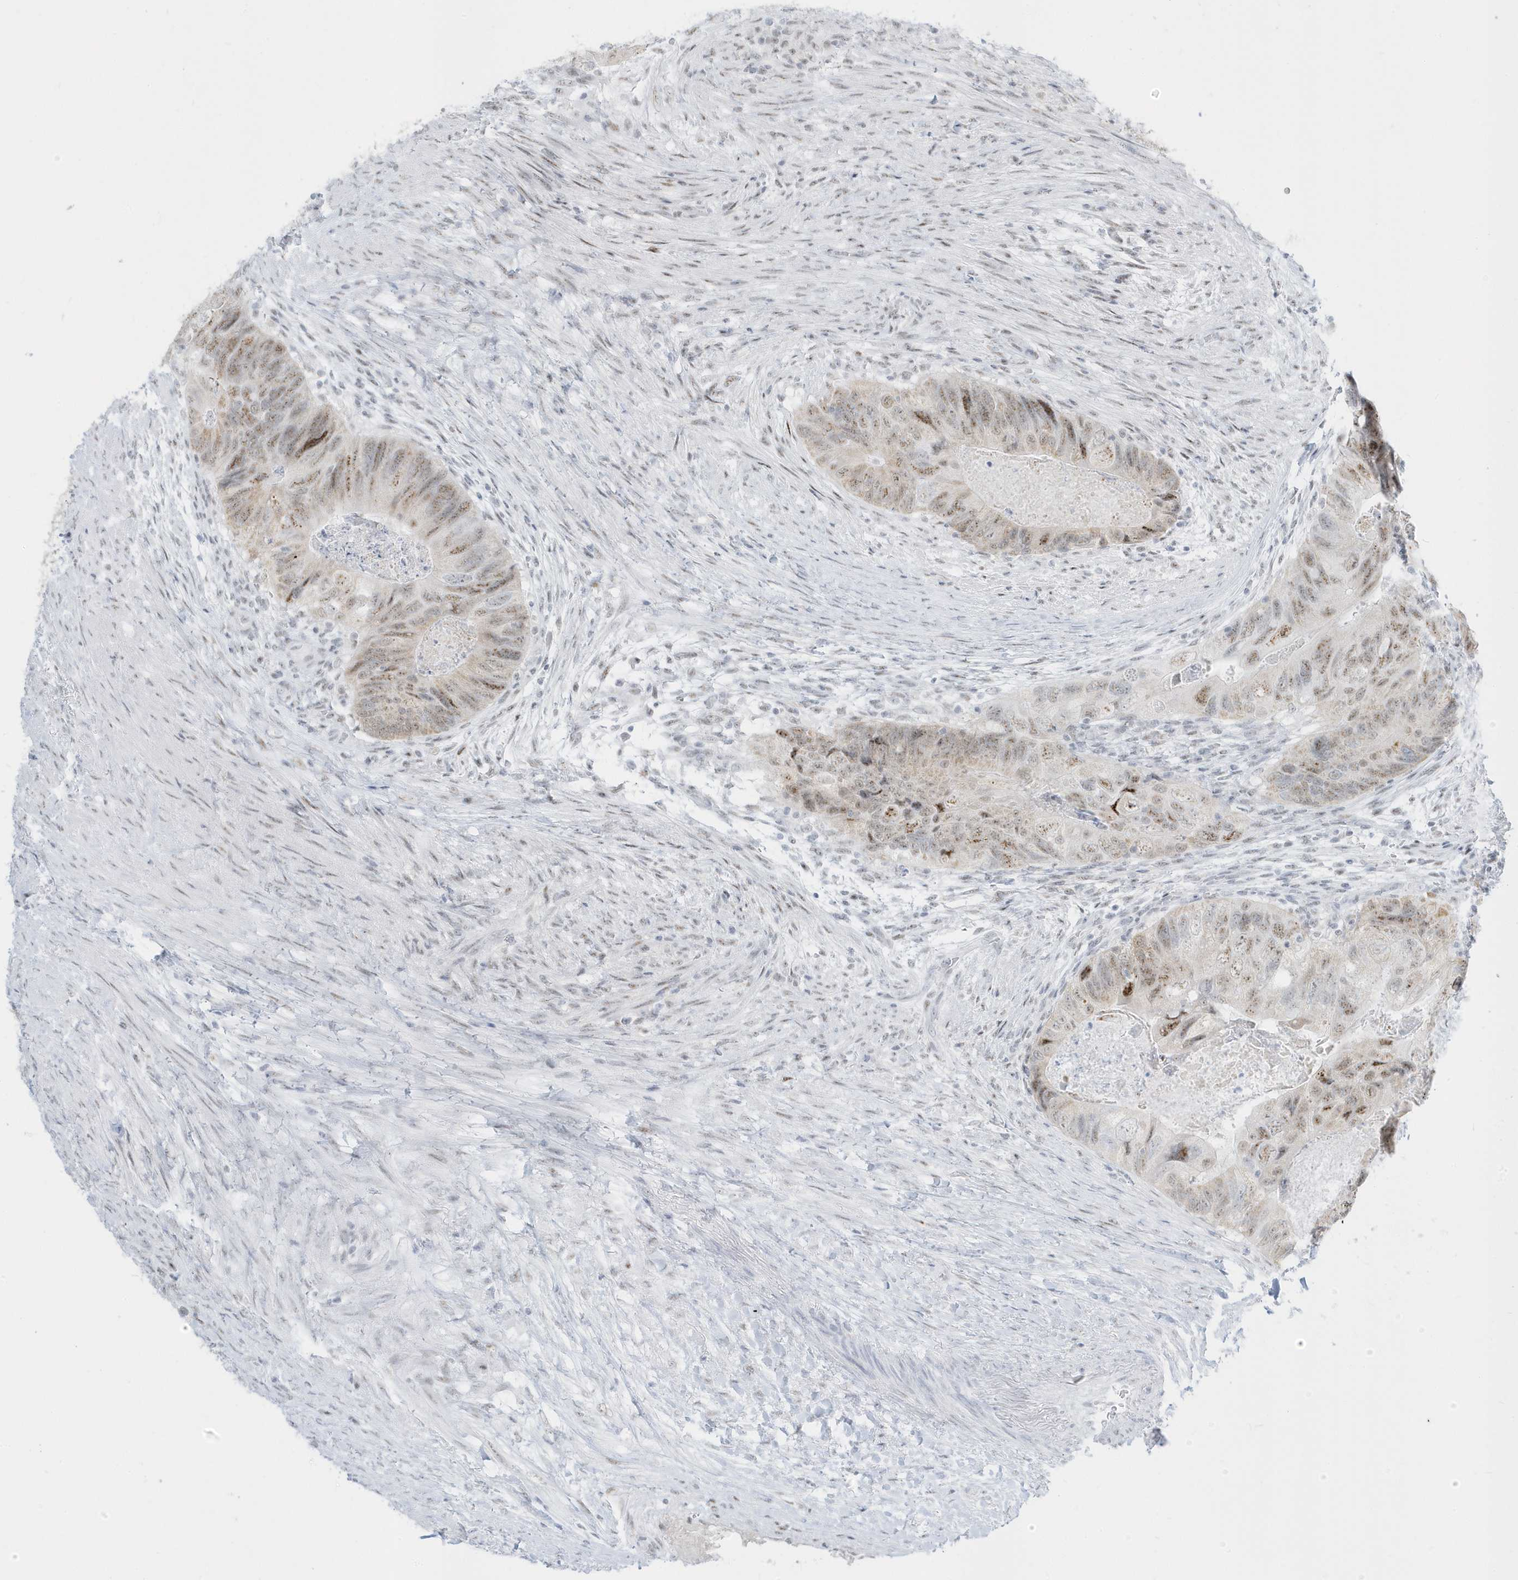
{"staining": {"intensity": "moderate", "quantity": ">75%", "location": "nuclear"}, "tissue": "colorectal cancer", "cell_type": "Tumor cells", "image_type": "cancer", "snomed": [{"axis": "morphology", "description": "Adenocarcinoma, NOS"}, {"axis": "topography", "description": "Rectum"}], "caption": "Immunohistochemistry (IHC) histopathology image of human adenocarcinoma (colorectal) stained for a protein (brown), which exhibits medium levels of moderate nuclear positivity in approximately >75% of tumor cells.", "gene": "PLEKHN1", "patient": {"sex": "male", "age": 63}}